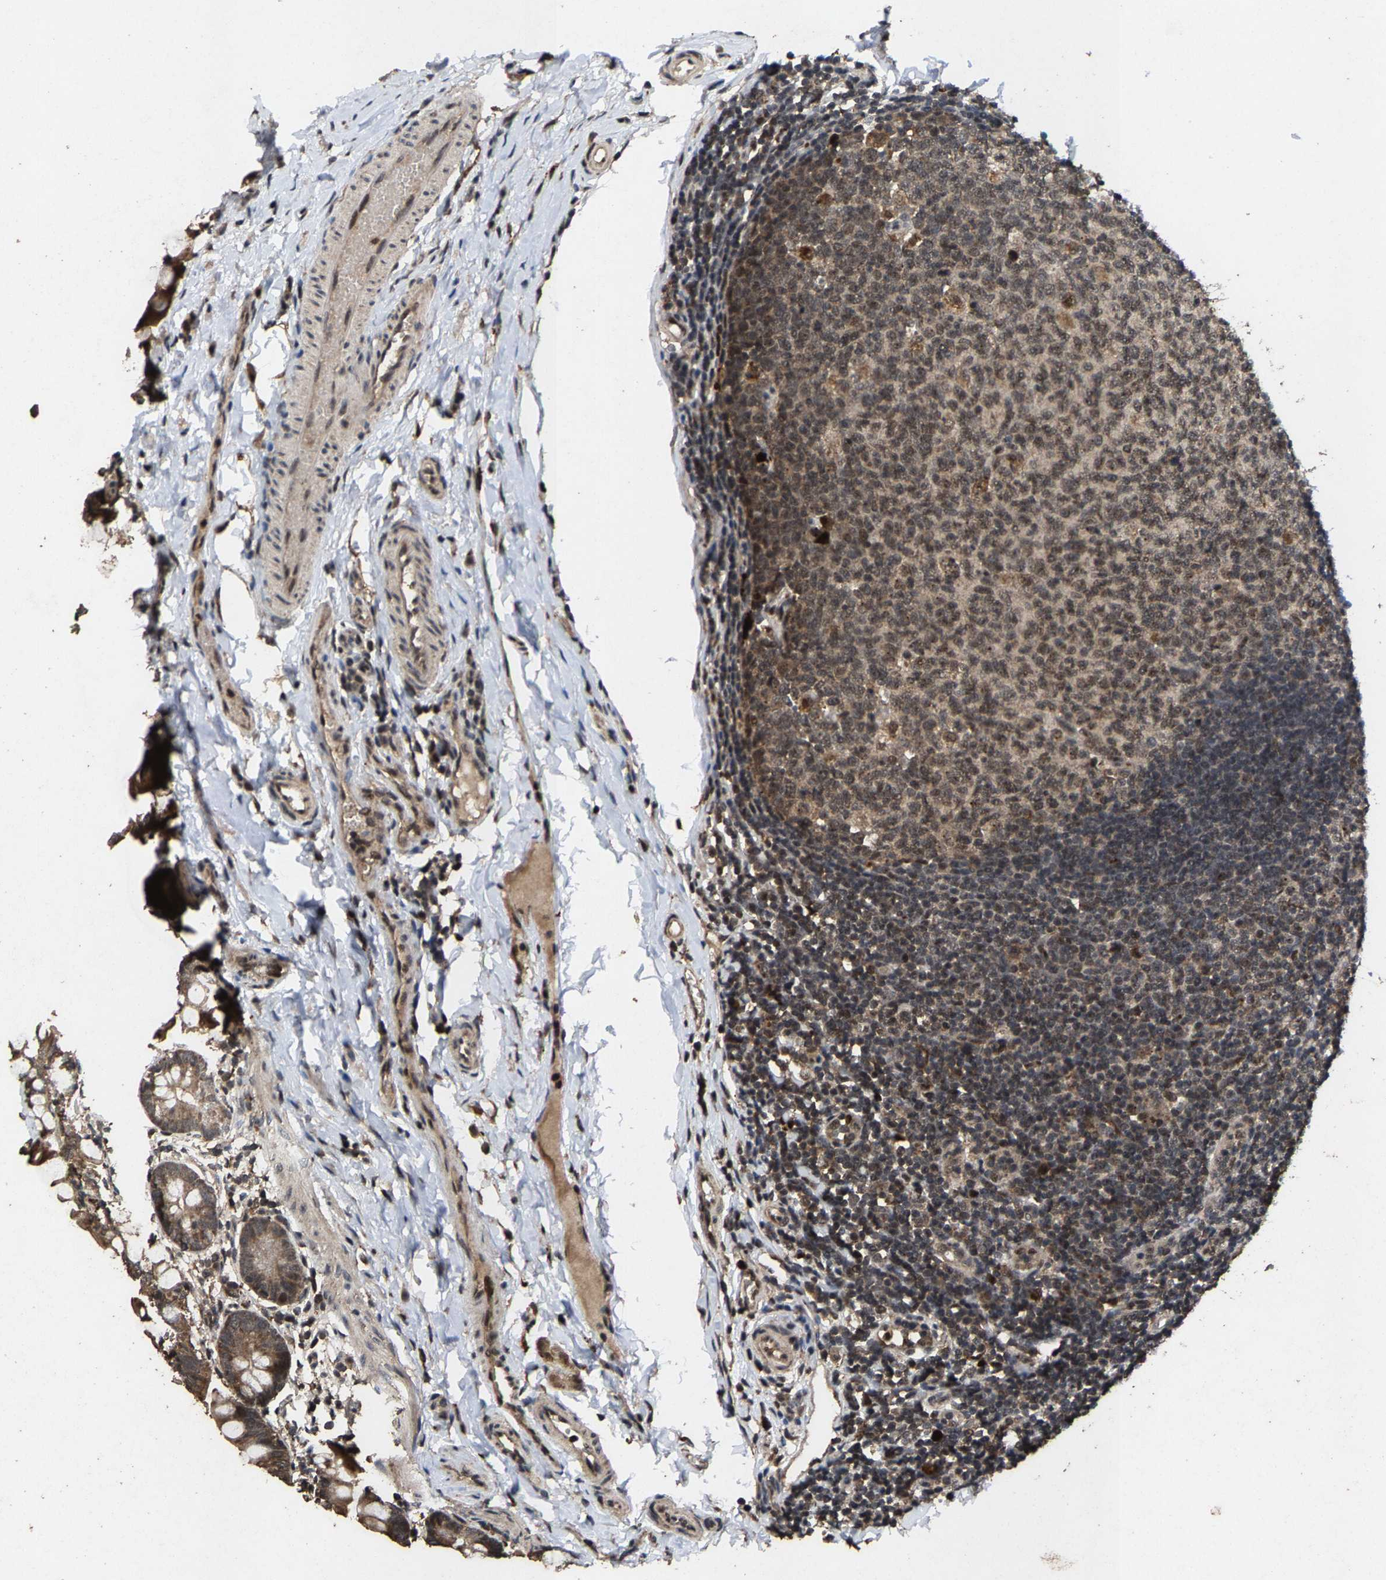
{"staining": {"intensity": "moderate", "quantity": ">75%", "location": "cytoplasmic/membranous,nuclear"}, "tissue": "small intestine", "cell_type": "Glandular cells", "image_type": "normal", "snomed": [{"axis": "morphology", "description": "Normal tissue, NOS"}, {"axis": "topography", "description": "Small intestine"}], "caption": "Immunohistochemistry (IHC) (DAB (3,3'-diaminobenzidine)) staining of normal human small intestine demonstrates moderate cytoplasmic/membranous,nuclear protein staining in approximately >75% of glandular cells.", "gene": "HAUS6", "patient": {"sex": "male", "age": 7}}